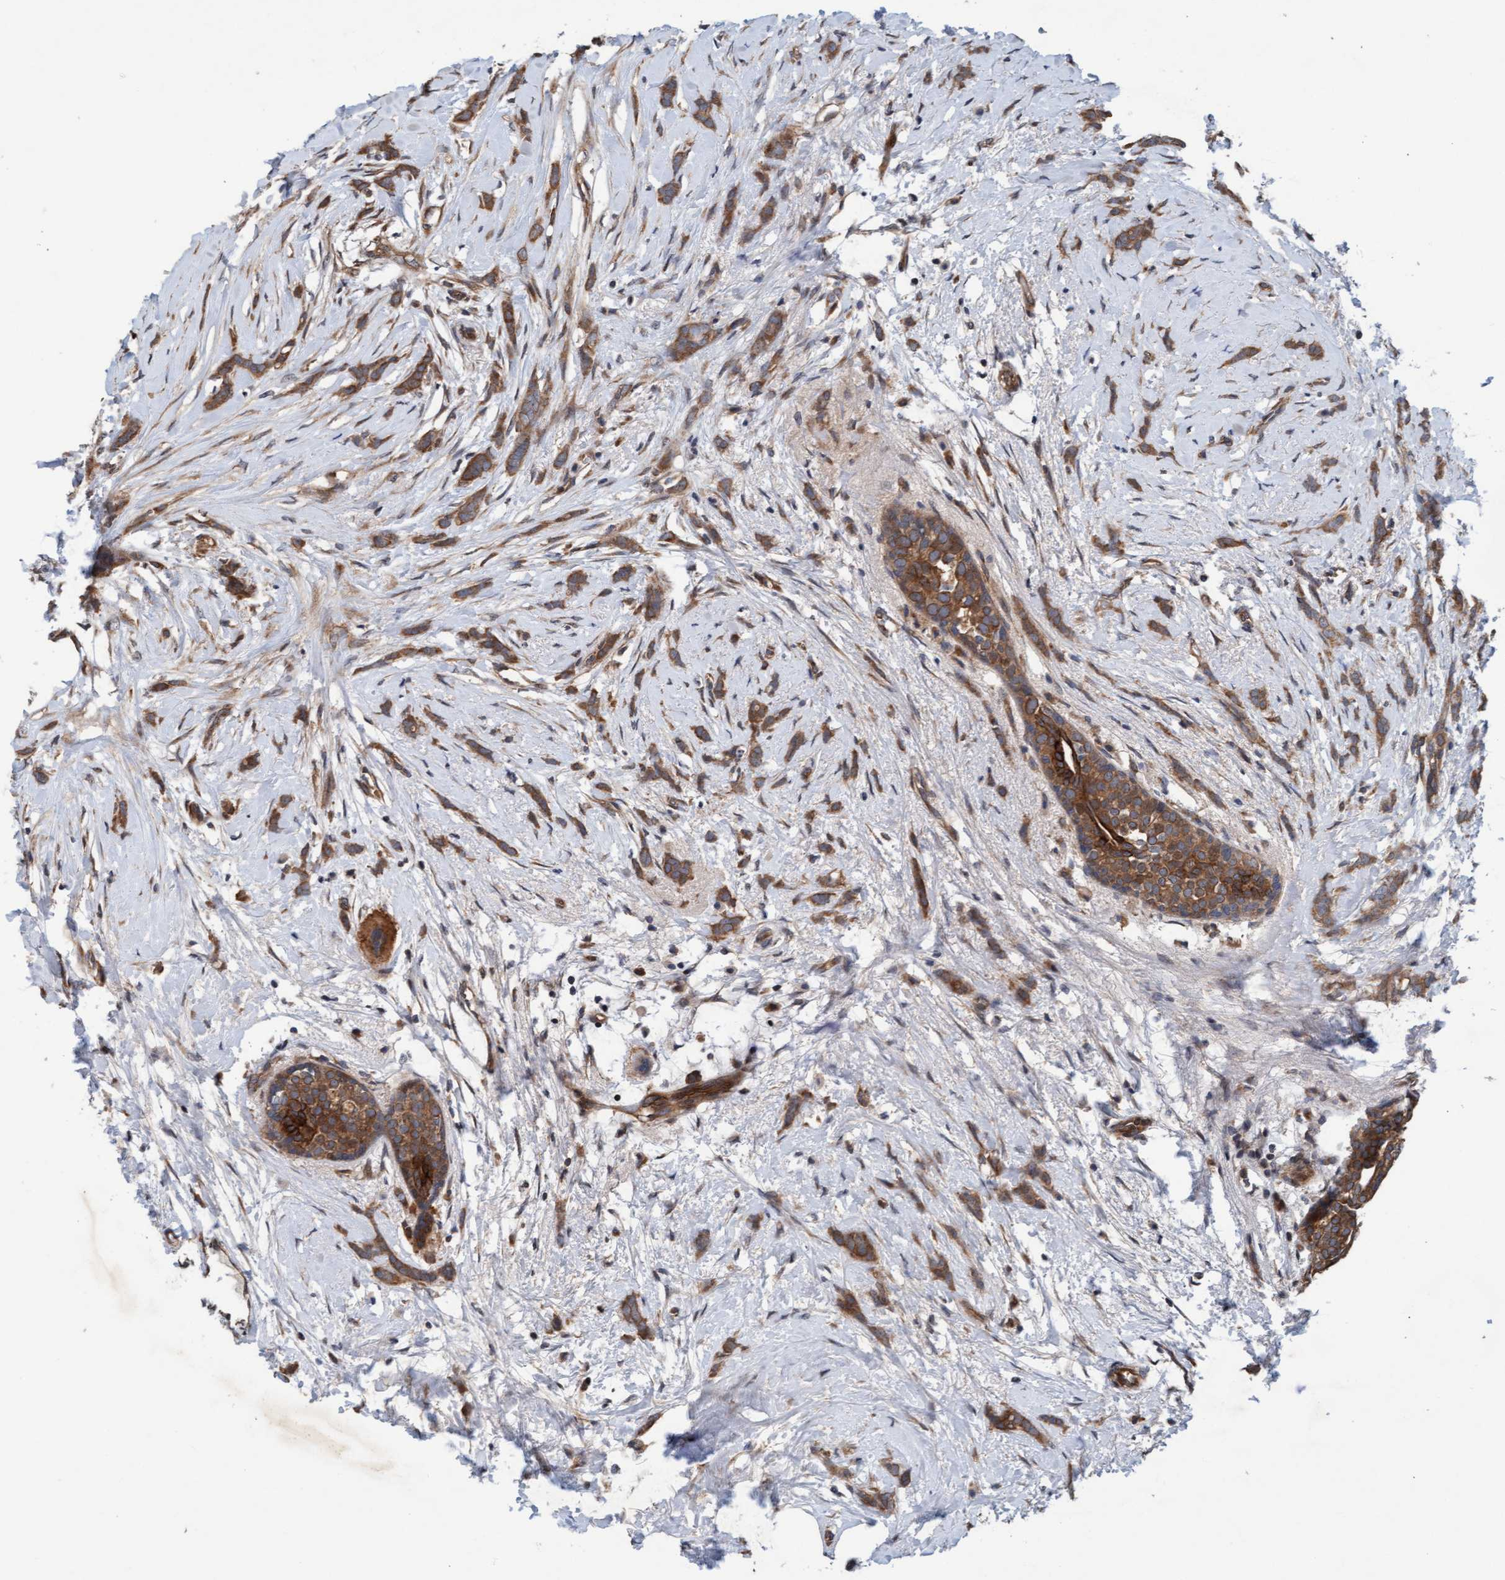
{"staining": {"intensity": "moderate", "quantity": ">75%", "location": "cytoplasmic/membranous"}, "tissue": "breast cancer", "cell_type": "Tumor cells", "image_type": "cancer", "snomed": [{"axis": "morphology", "description": "Lobular carcinoma, in situ"}, {"axis": "morphology", "description": "Lobular carcinoma"}, {"axis": "topography", "description": "Breast"}], "caption": "A brown stain highlights moderate cytoplasmic/membranous expression of a protein in human lobular carcinoma in situ (breast) tumor cells.", "gene": "MLXIP", "patient": {"sex": "female", "age": 41}}